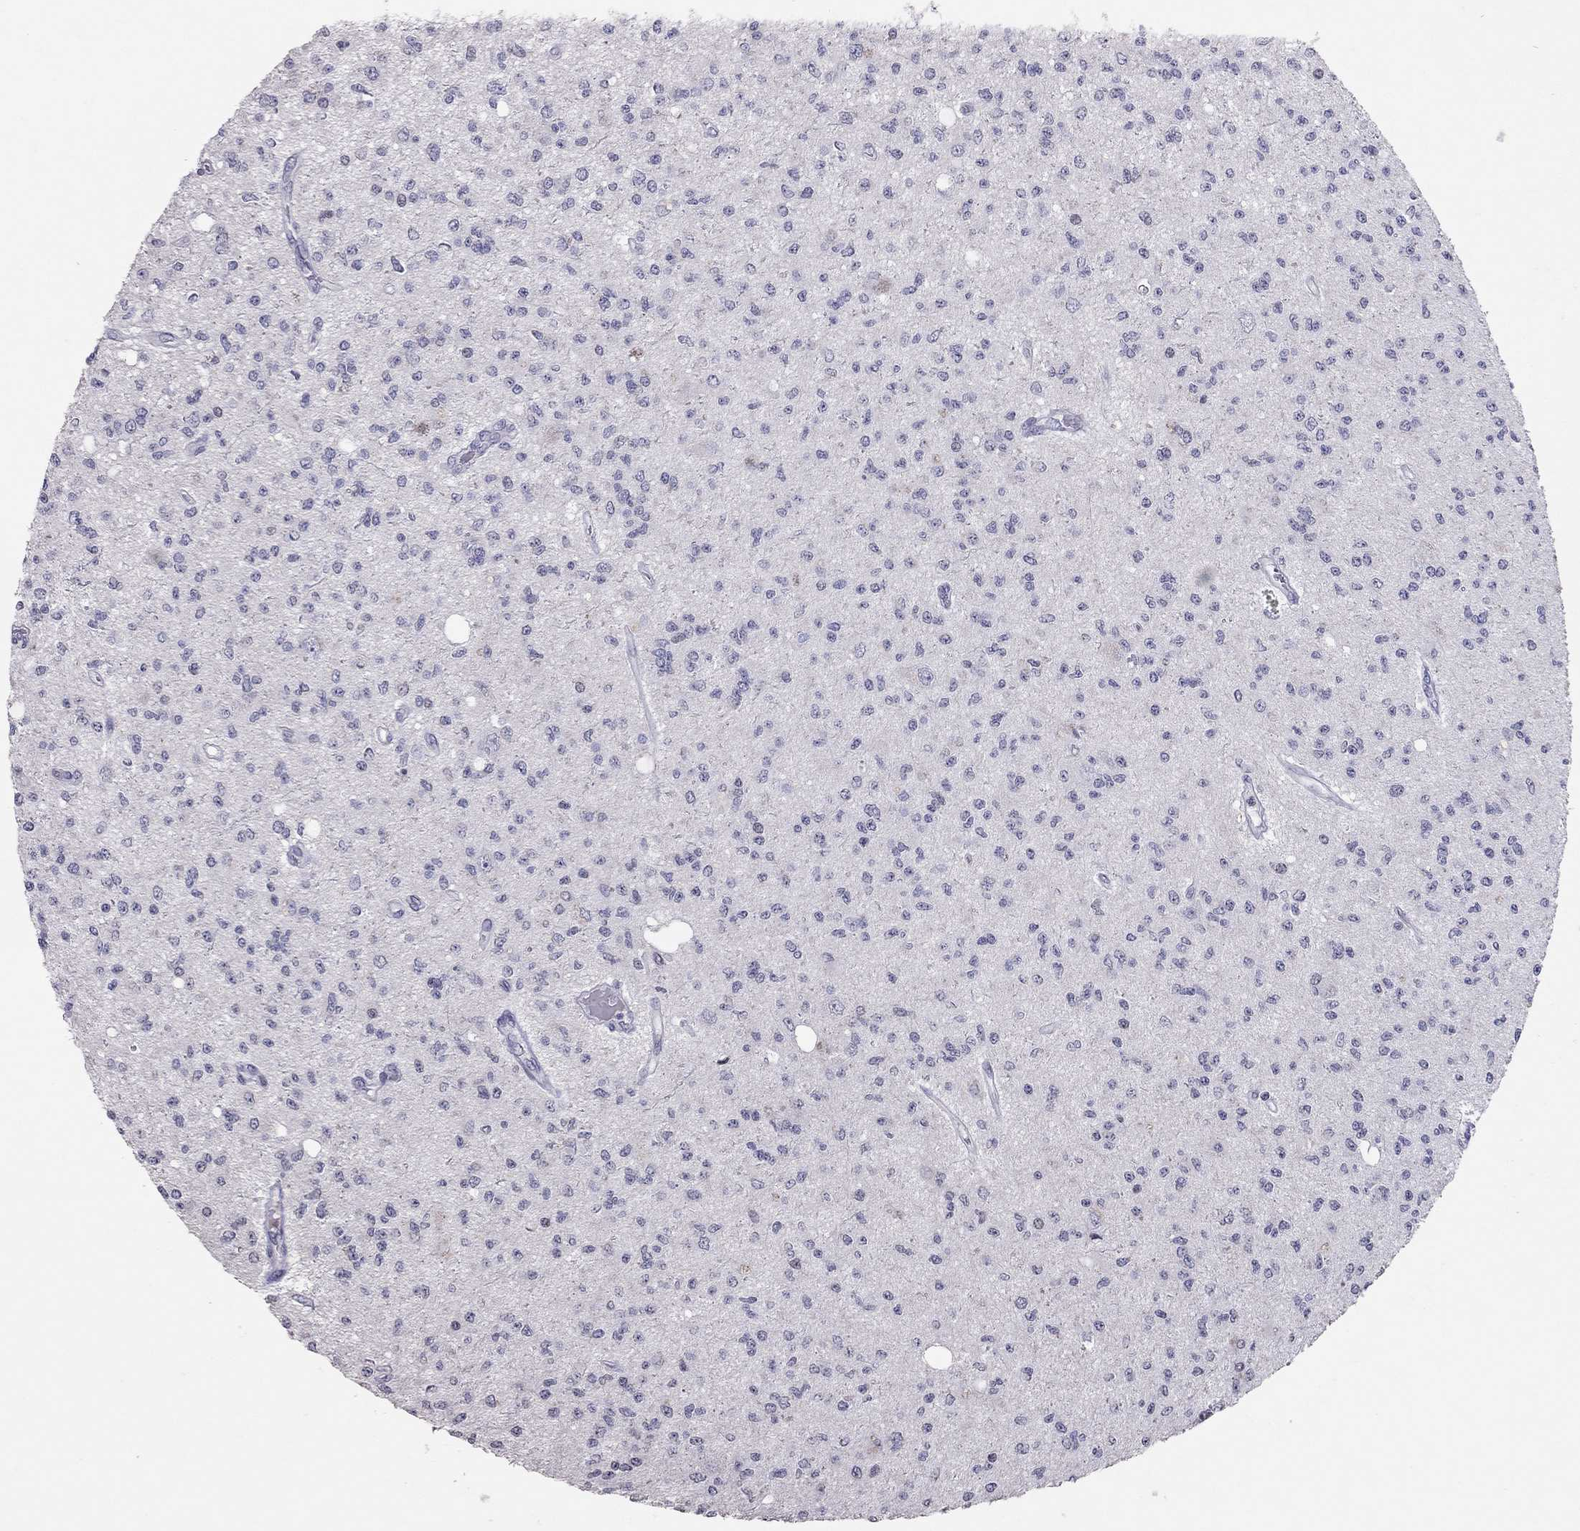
{"staining": {"intensity": "negative", "quantity": "none", "location": "none"}, "tissue": "glioma", "cell_type": "Tumor cells", "image_type": "cancer", "snomed": [{"axis": "morphology", "description": "Glioma, malignant, Low grade"}, {"axis": "topography", "description": "Brain"}], "caption": "This is an IHC image of malignant glioma (low-grade). There is no expression in tumor cells.", "gene": "TSHB", "patient": {"sex": "male", "age": 67}}